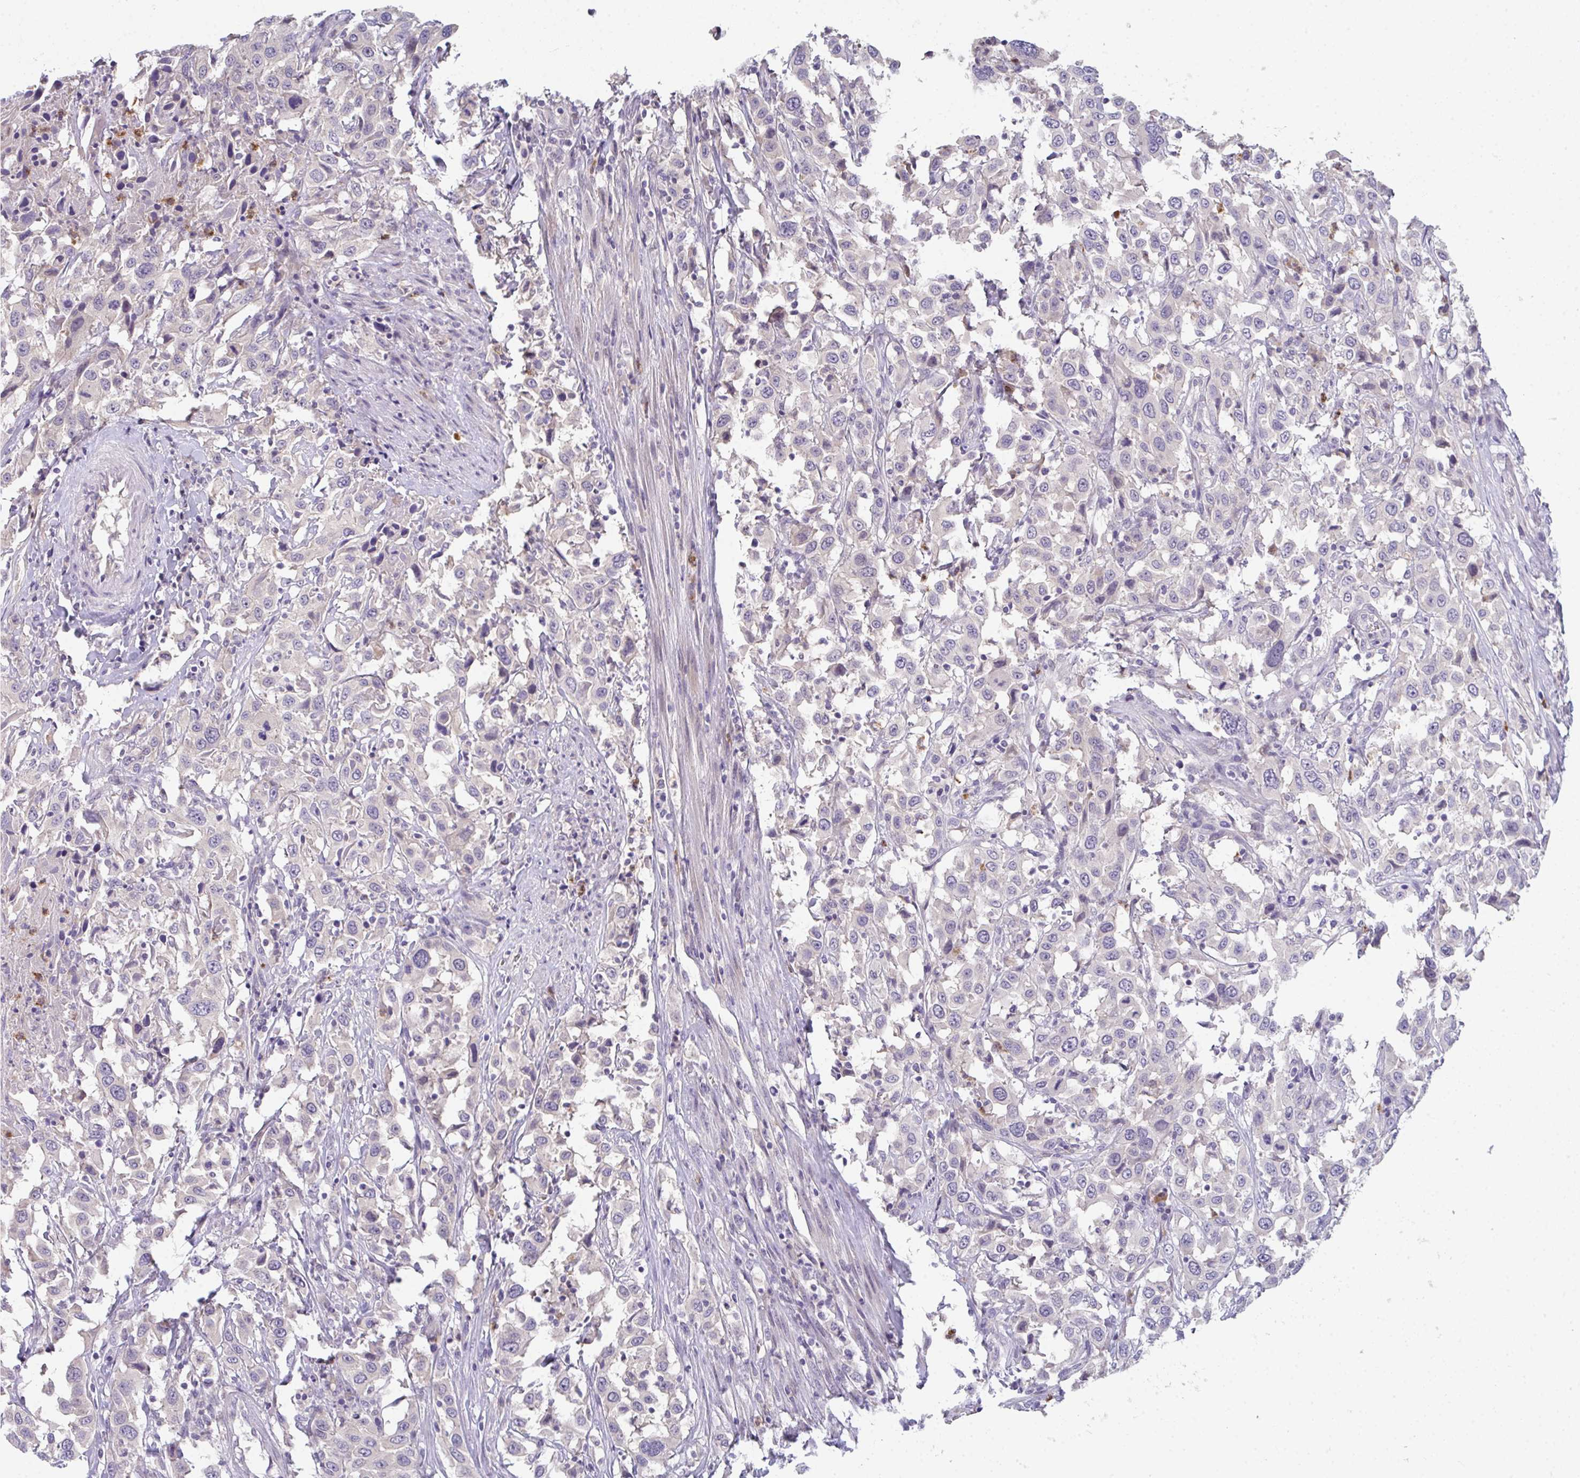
{"staining": {"intensity": "negative", "quantity": "none", "location": "none"}, "tissue": "urothelial cancer", "cell_type": "Tumor cells", "image_type": "cancer", "snomed": [{"axis": "morphology", "description": "Urothelial carcinoma, High grade"}, {"axis": "topography", "description": "Urinary bladder"}], "caption": "The image shows no staining of tumor cells in high-grade urothelial carcinoma.", "gene": "RIOK1", "patient": {"sex": "male", "age": 61}}